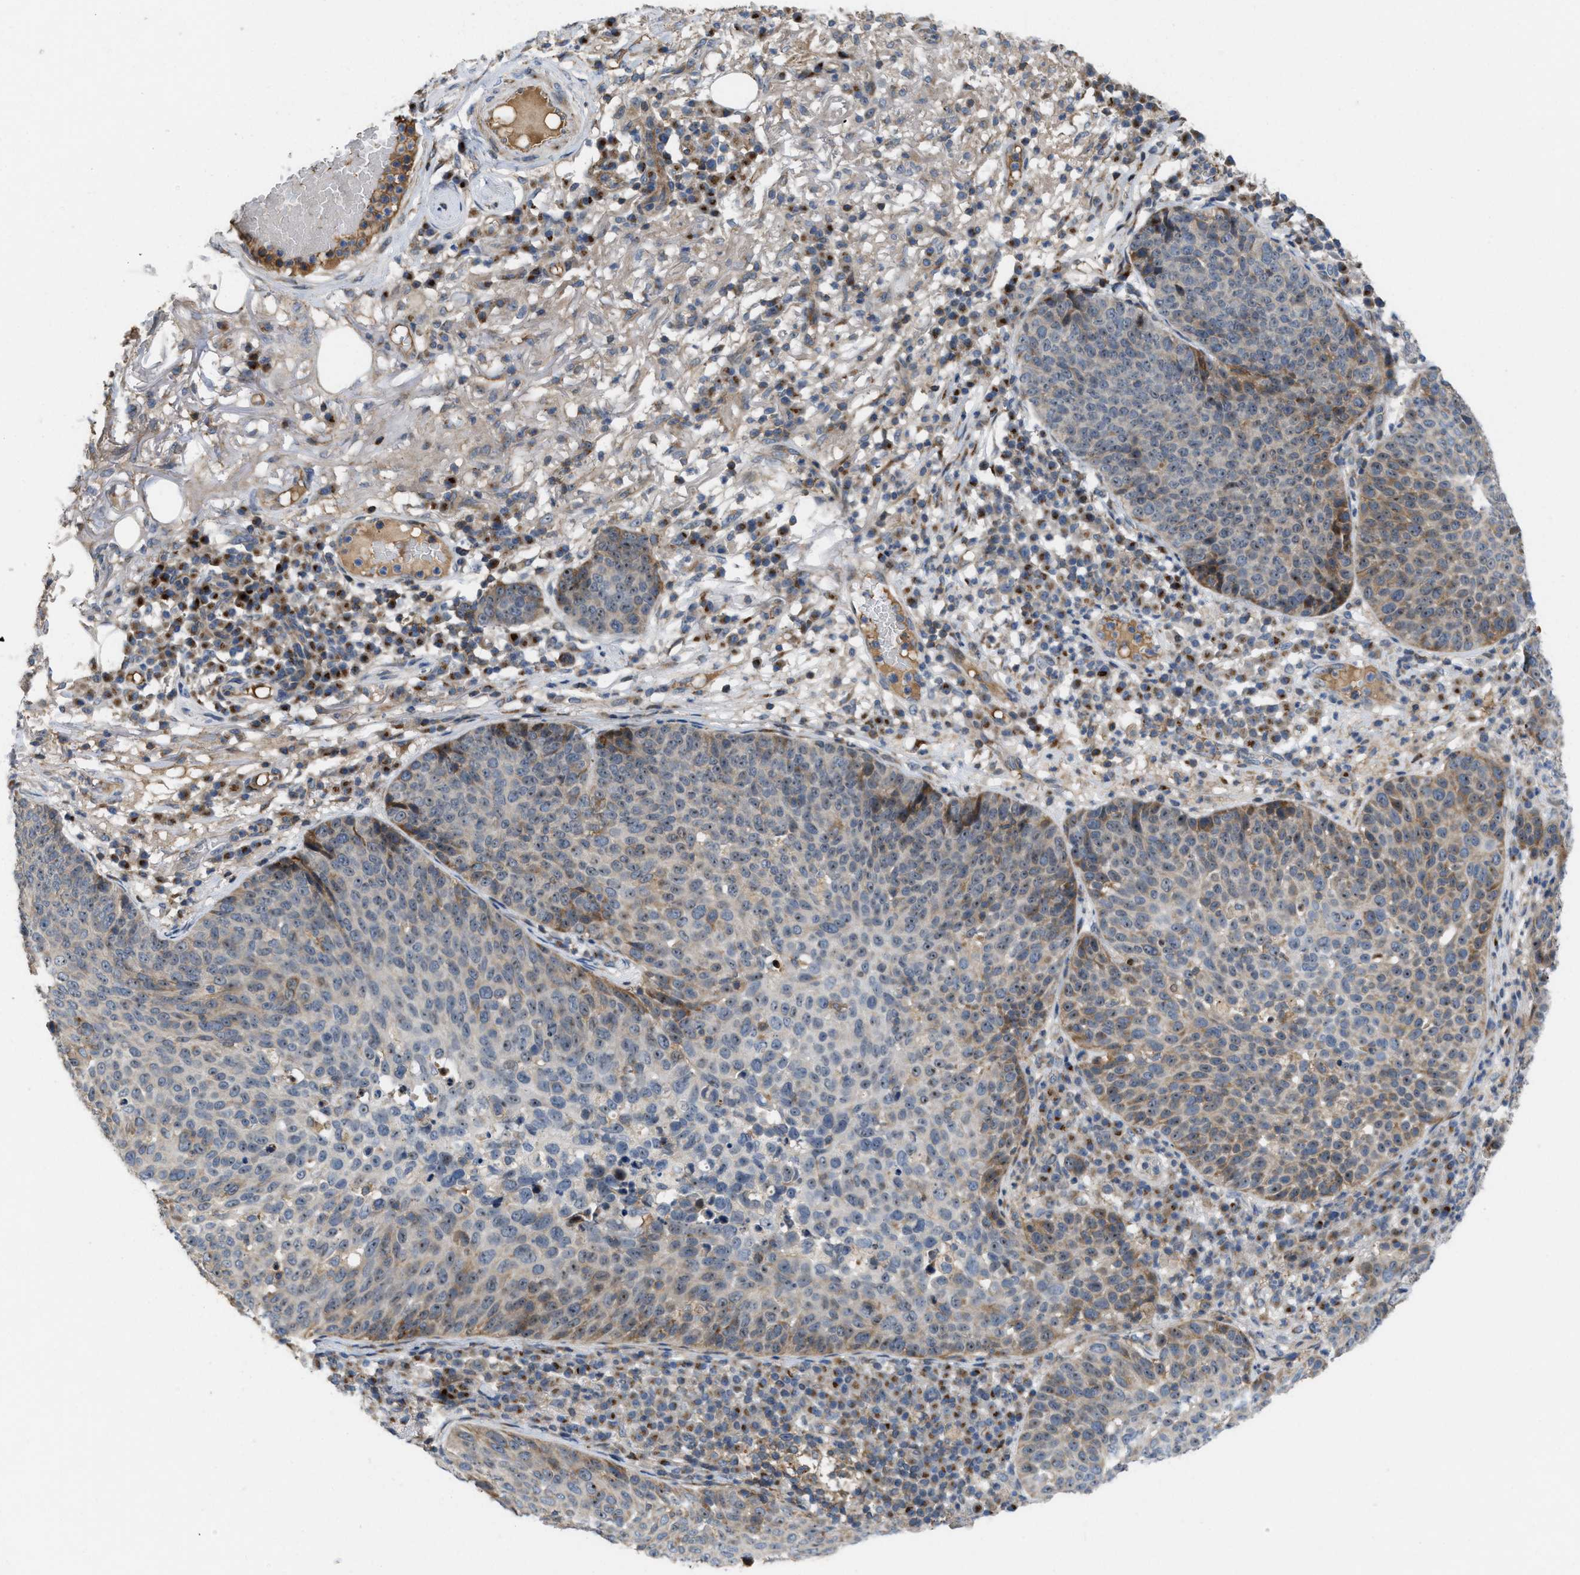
{"staining": {"intensity": "weak", "quantity": "<25%", "location": "cytoplasmic/membranous"}, "tissue": "skin cancer", "cell_type": "Tumor cells", "image_type": "cancer", "snomed": [{"axis": "morphology", "description": "Squamous cell carcinoma in situ, NOS"}, {"axis": "morphology", "description": "Squamous cell carcinoma, NOS"}, {"axis": "topography", "description": "Skin"}], "caption": "IHC histopathology image of squamous cell carcinoma in situ (skin) stained for a protein (brown), which reveals no staining in tumor cells. (DAB immunohistochemistry (IHC) visualized using brightfield microscopy, high magnification).", "gene": "DIPK1A", "patient": {"sex": "male", "age": 93}}